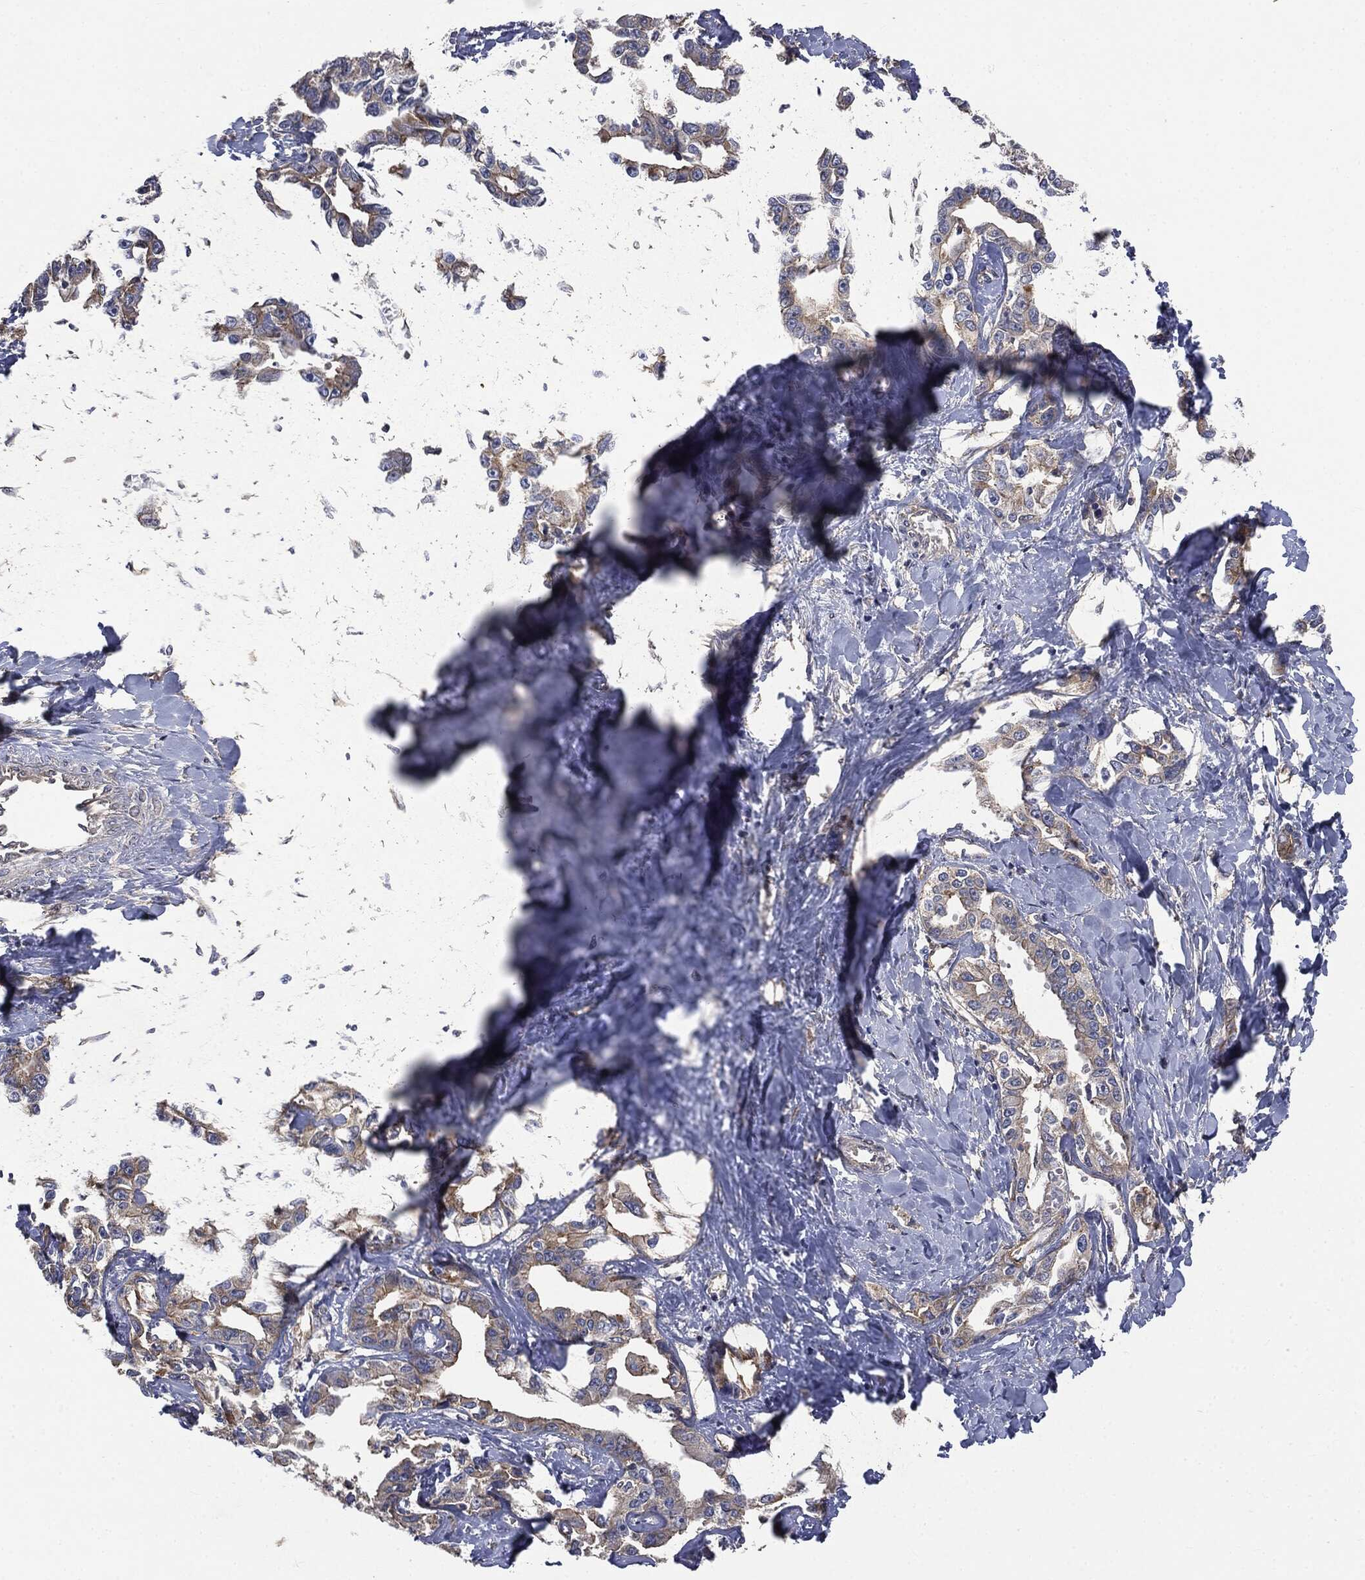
{"staining": {"intensity": "moderate", "quantity": "<25%", "location": "cytoplasmic/membranous"}, "tissue": "liver cancer", "cell_type": "Tumor cells", "image_type": "cancer", "snomed": [{"axis": "morphology", "description": "Cholangiocarcinoma"}, {"axis": "topography", "description": "Liver"}], "caption": "Liver cancer was stained to show a protein in brown. There is low levels of moderate cytoplasmic/membranous expression in approximately <25% of tumor cells.", "gene": "EPS15L1", "patient": {"sex": "male", "age": 59}}